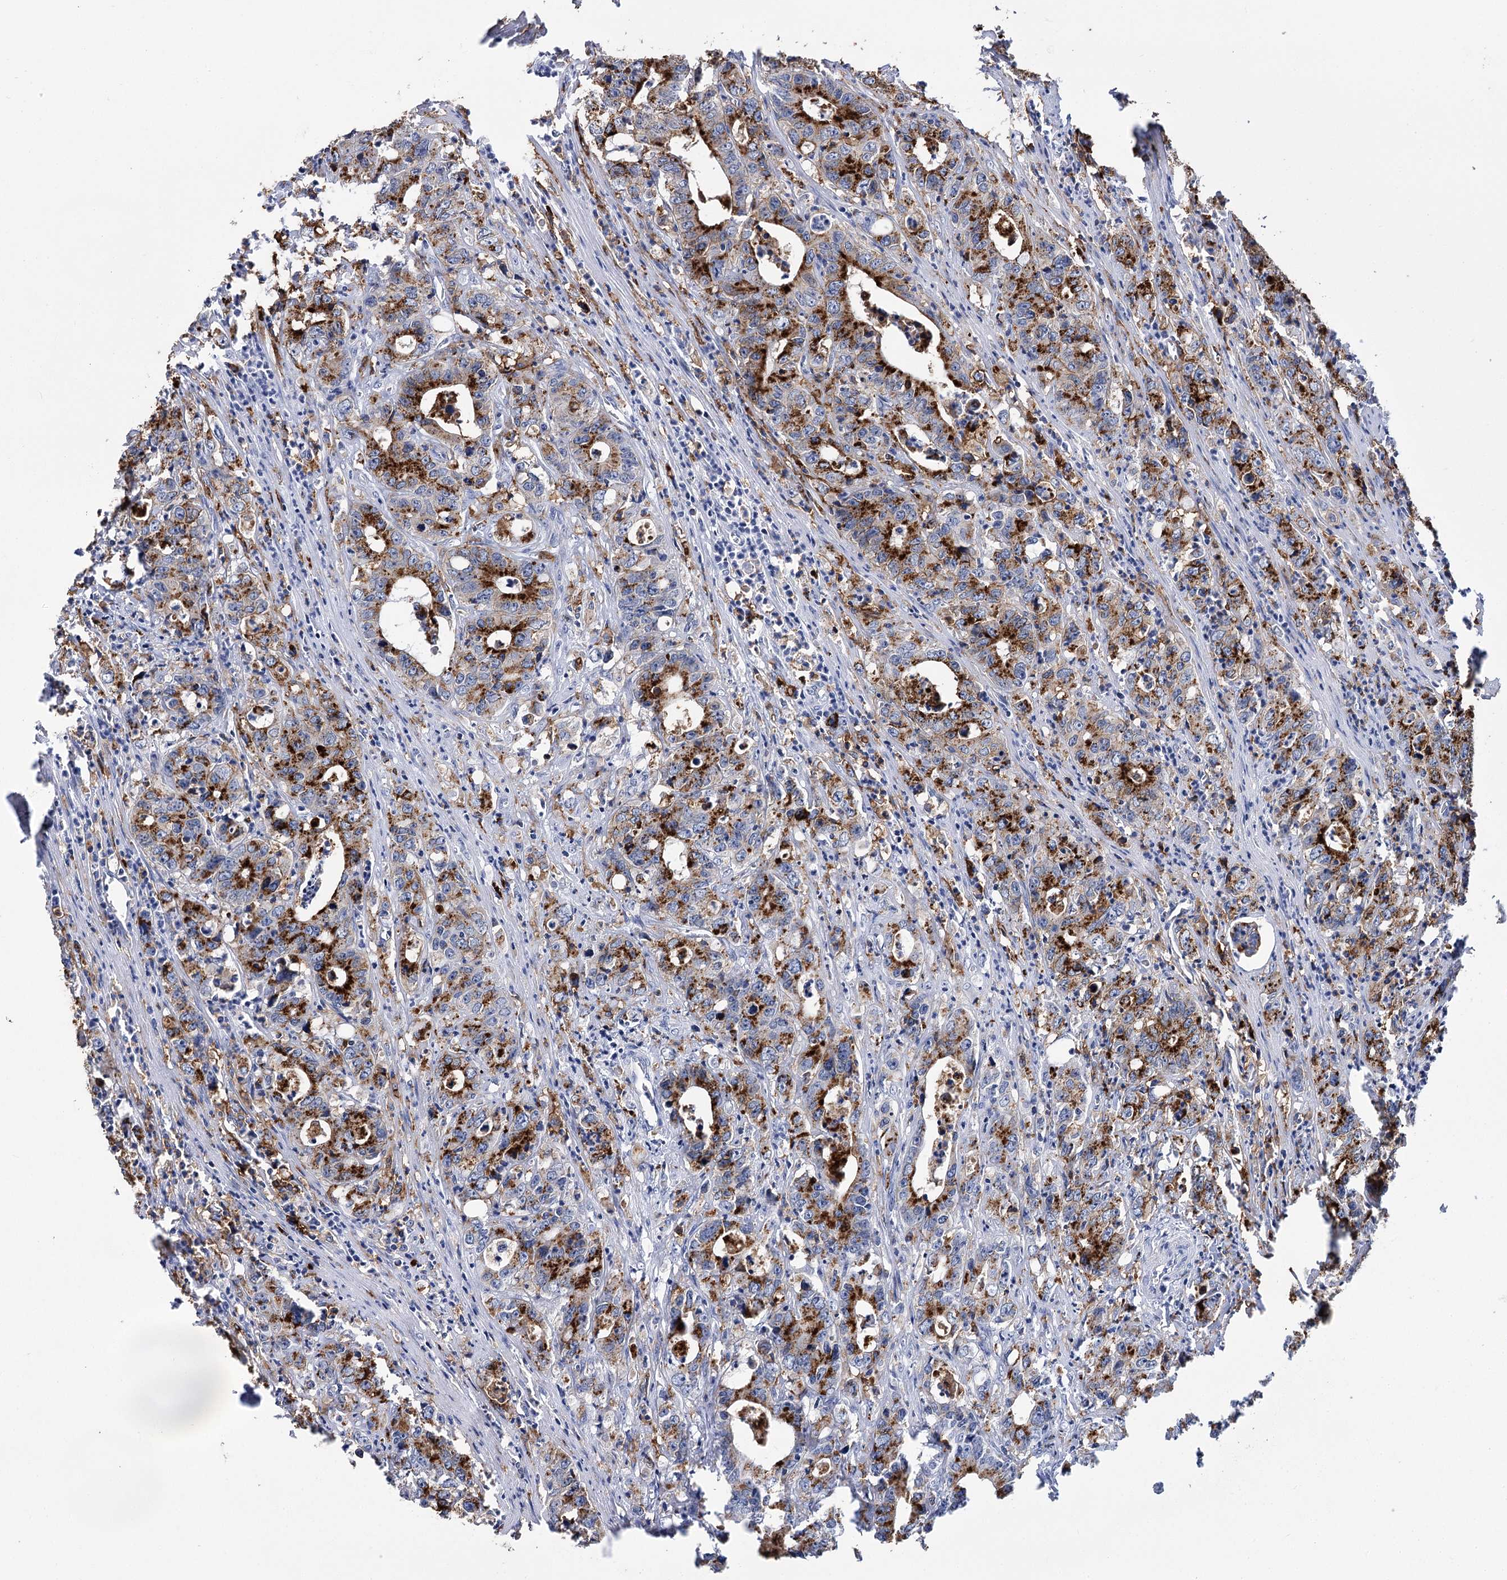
{"staining": {"intensity": "strong", "quantity": ">75%", "location": "cytoplasmic/membranous"}, "tissue": "colorectal cancer", "cell_type": "Tumor cells", "image_type": "cancer", "snomed": [{"axis": "morphology", "description": "Adenocarcinoma, NOS"}, {"axis": "topography", "description": "Colon"}], "caption": "IHC photomicrograph of human colorectal cancer (adenocarcinoma) stained for a protein (brown), which demonstrates high levels of strong cytoplasmic/membranous staining in approximately >75% of tumor cells.", "gene": "PIWIL4", "patient": {"sex": "female", "age": 75}}